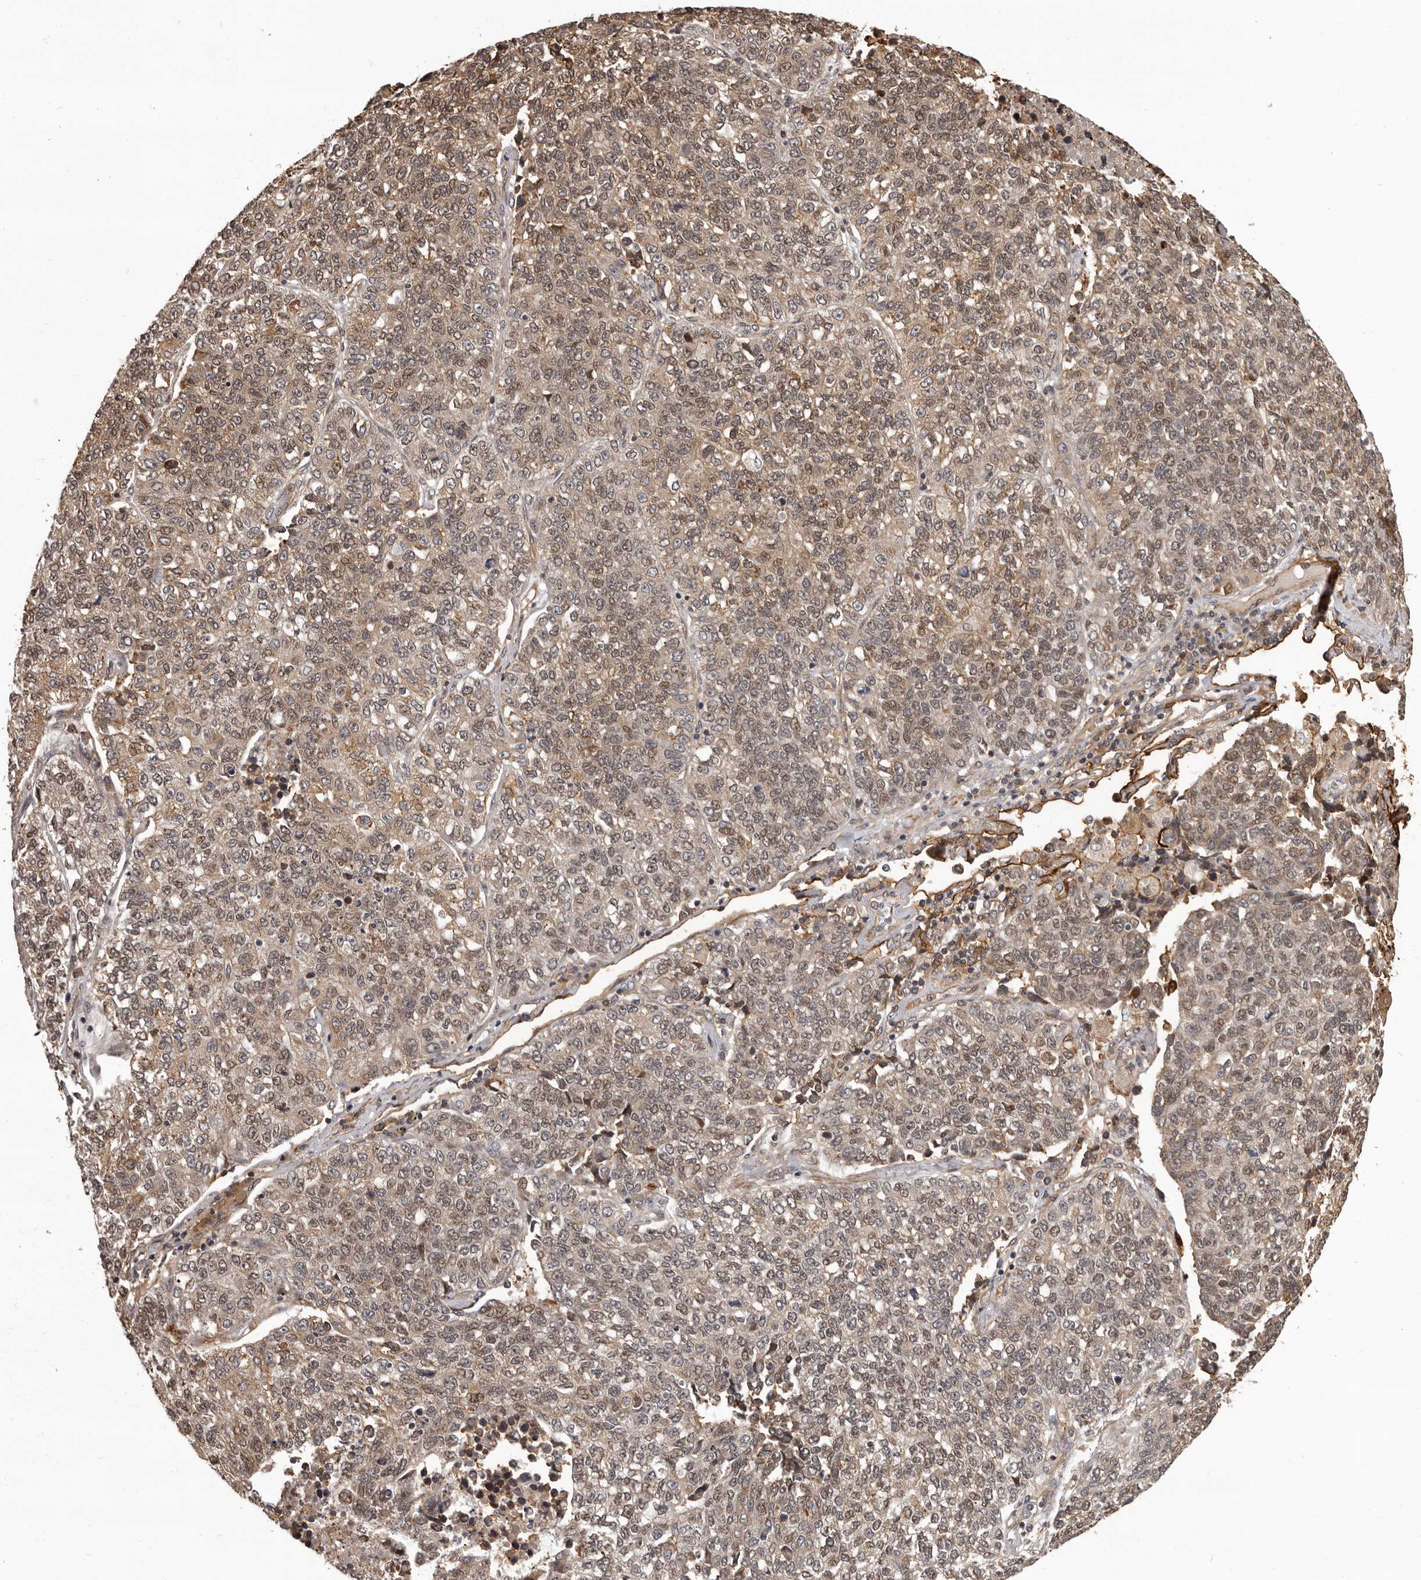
{"staining": {"intensity": "weak", "quantity": "25%-75%", "location": "cytoplasmic/membranous,nuclear"}, "tissue": "lung cancer", "cell_type": "Tumor cells", "image_type": "cancer", "snomed": [{"axis": "morphology", "description": "Adenocarcinoma, NOS"}, {"axis": "topography", "description": "Lung"}], "caption": "Lung cancer (adenocarcinoma) was stained to show a protein in brown. There is low levels of weak cytoplasmic/membranous and nuclear staining in approximately 25%-75% of tumor cells.", "gene": "SLITRK6", "patient": {"sex": "male", "age": 49}}